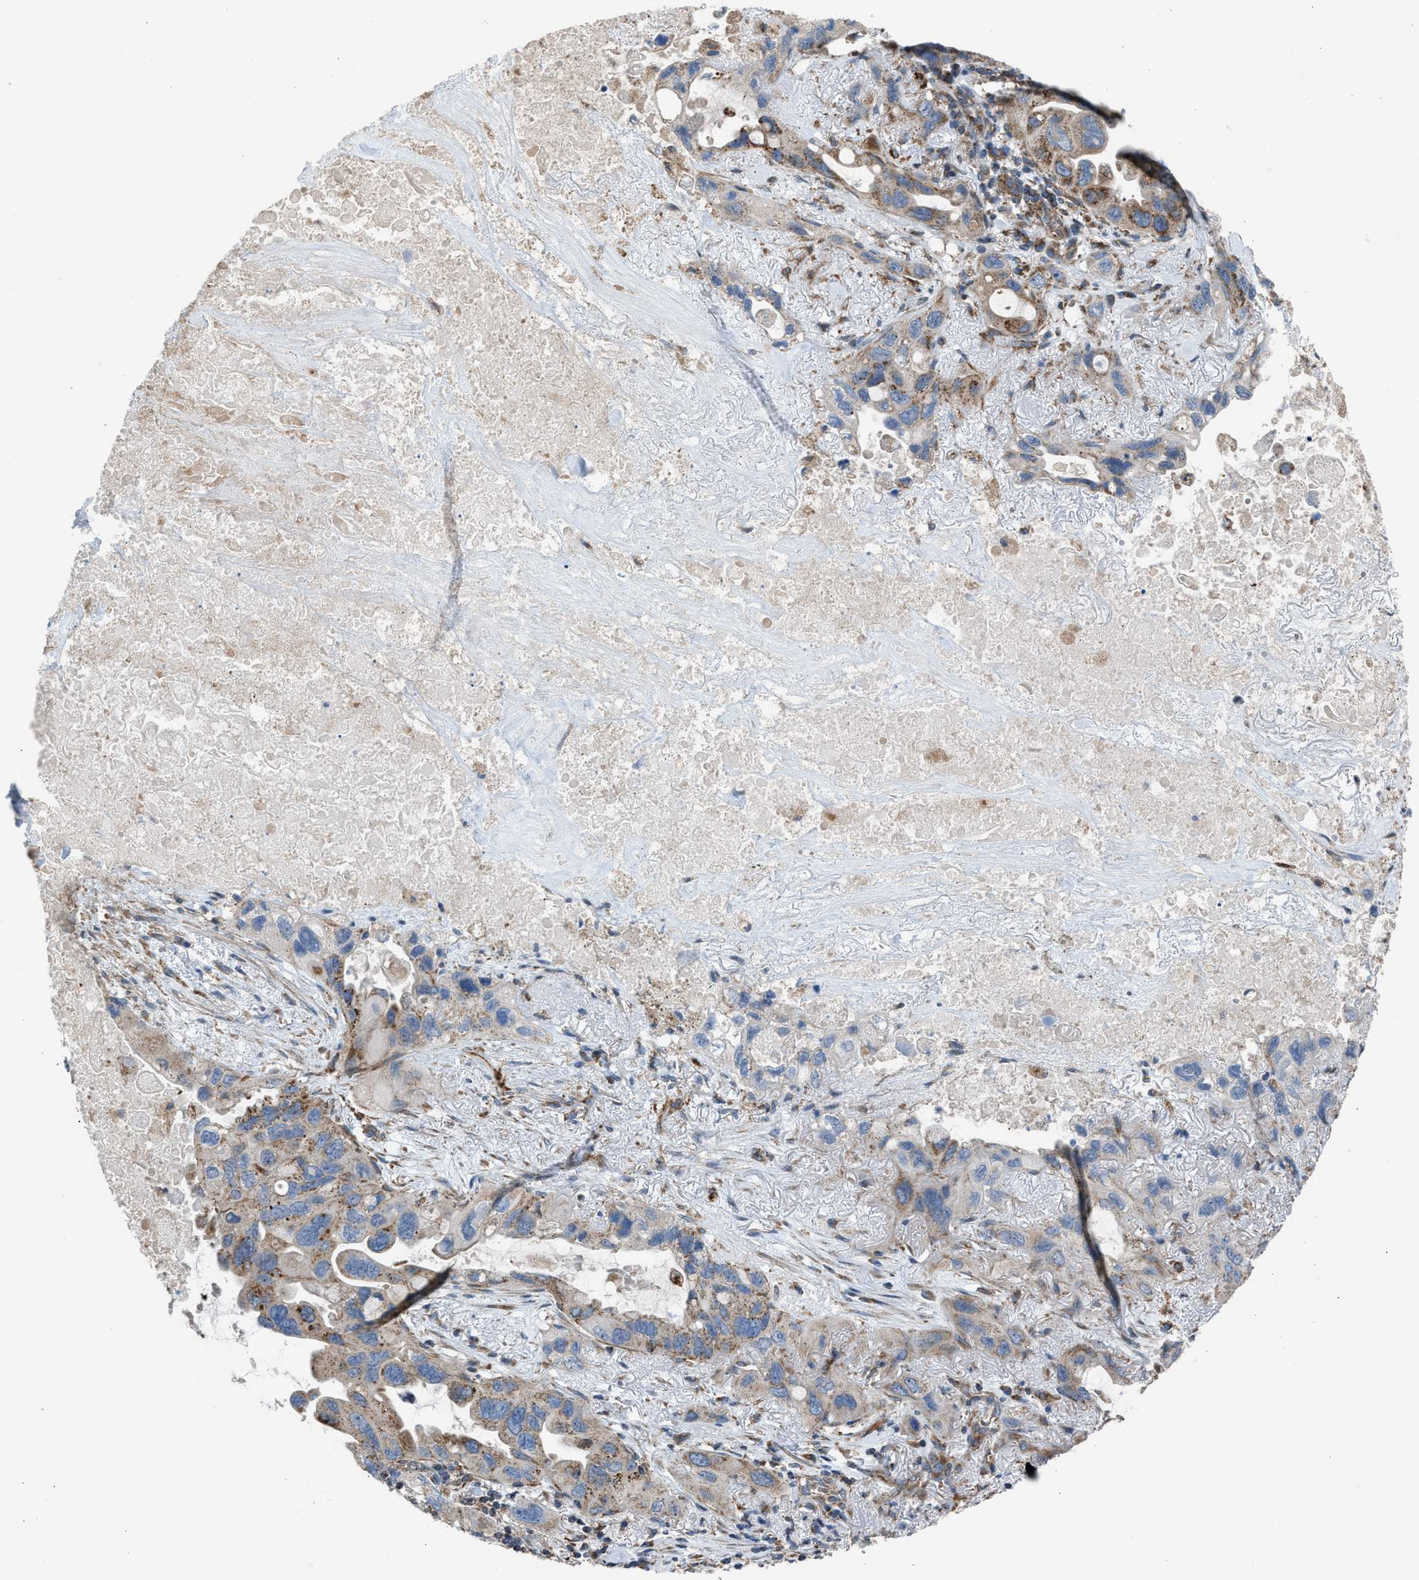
{"staining": {"intensity": "weak", "quantity": ">75%", "location": "cytoplasmic/membranous"}, "tissue": "lung cancer", "cell_type": "Tumor cells", "image_type": "cancer", "snomed": [{"axis": "morphology", "description": "Squamous cell carcinoma, NOS"}, {"axis": "topography", "description": "Lung"}], "caption": "Lung squamous cell carcinoma stained with a protein marker demonstrates weak staining in tumor cells.", "gene": "SLC10A3", "patient": {"sex": "female", "age": 73}}